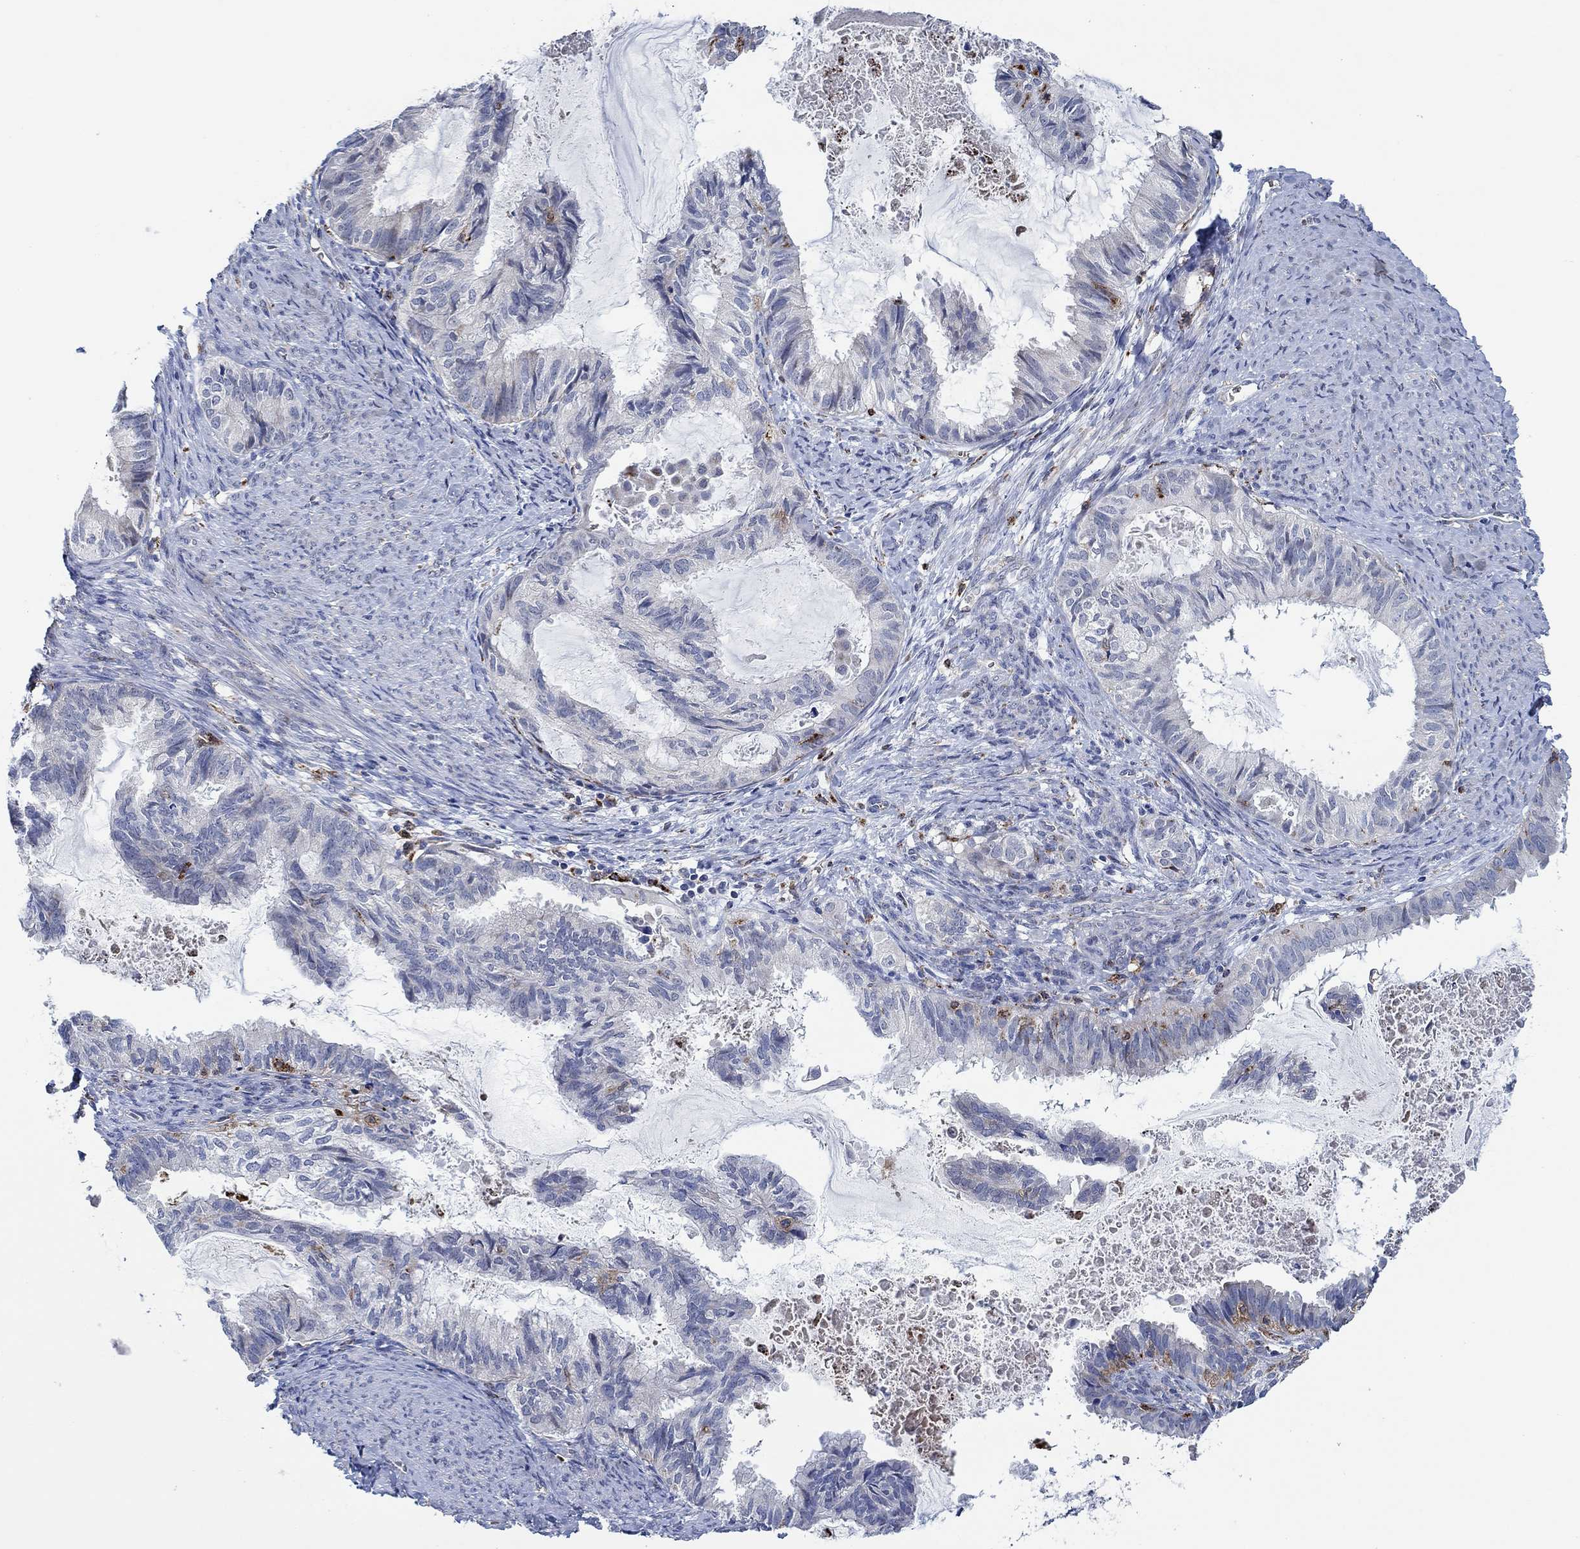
{"staining": {"intensity": "negative", "quantity": "none", "location": "none"}, "tissue": "endometrial cancer", "cell_type": "Tumor cells", "image_type": "cancer", "snomed": [{"axis": "morphology", "description": "Adenocarcinoma, NOS"}, {"axis": "topography", "description": "Endometrium"}], "caption": "Tumor cells show no significant protein positivity in endometrial adenocarcinoma.", "gene": "MPP1", "patient": {"sex": "female", "age": 86}}